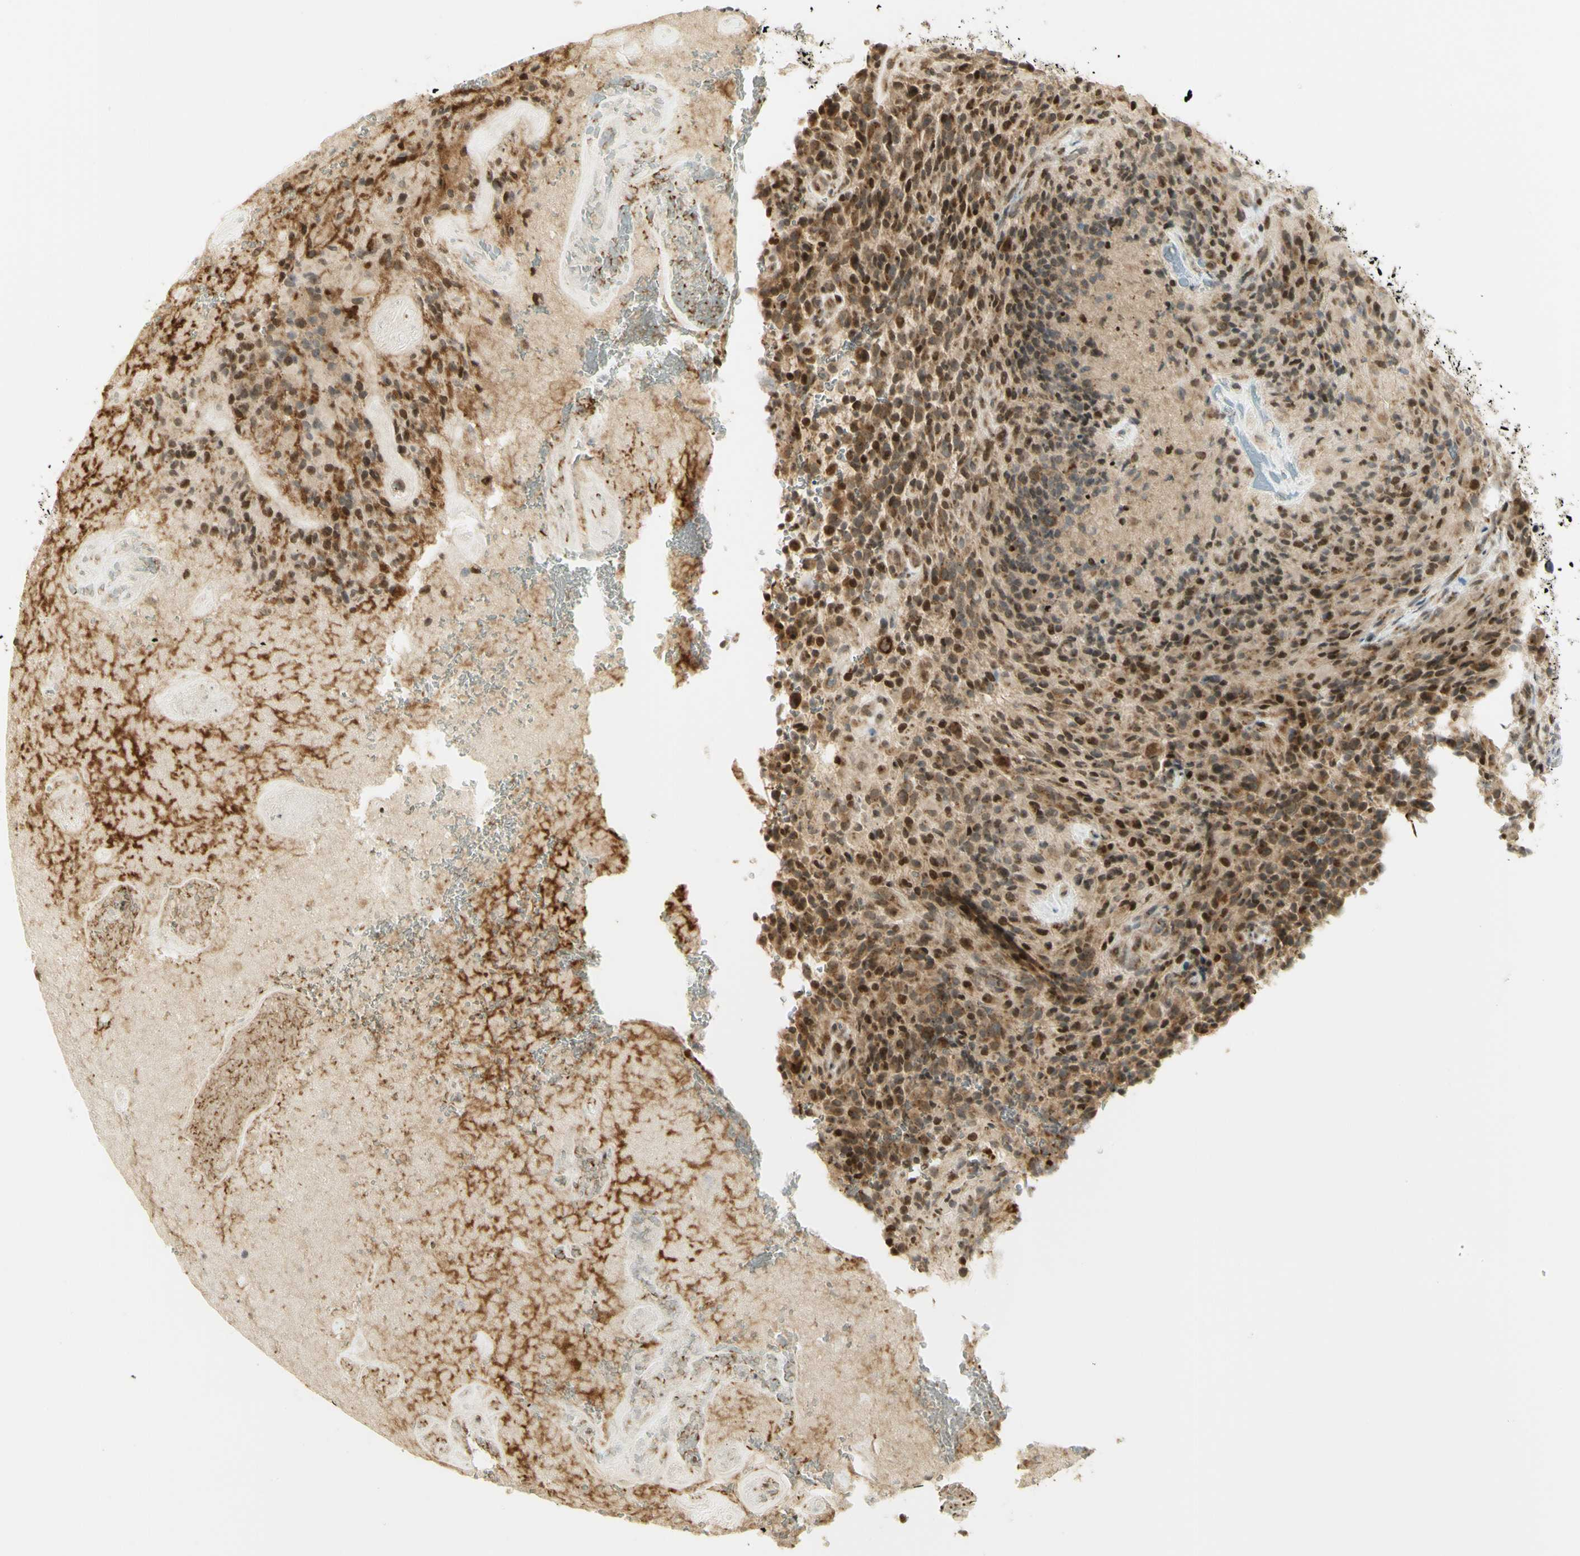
{"staining": {"intensity": "moderate", "quantity": ">75%", "location": "cytoplasmic/membranous,nuclear"}, "tissue": "glioma", "cell_type": "Tumor cells", "image_type": "cancer", "snomed": [{"axis": "morphology", "description": "Glioma, malignant, High grade"}, {"axis": "topography", "description": "Brain"}], "caption": "Protein staining of glioma tissue displays moderate cytoplasmic/membranous and nuclear expression in approximately >75% of tumor cells.", "gene": "KIF11", "patient": {"sex": "male", "age": 71}}